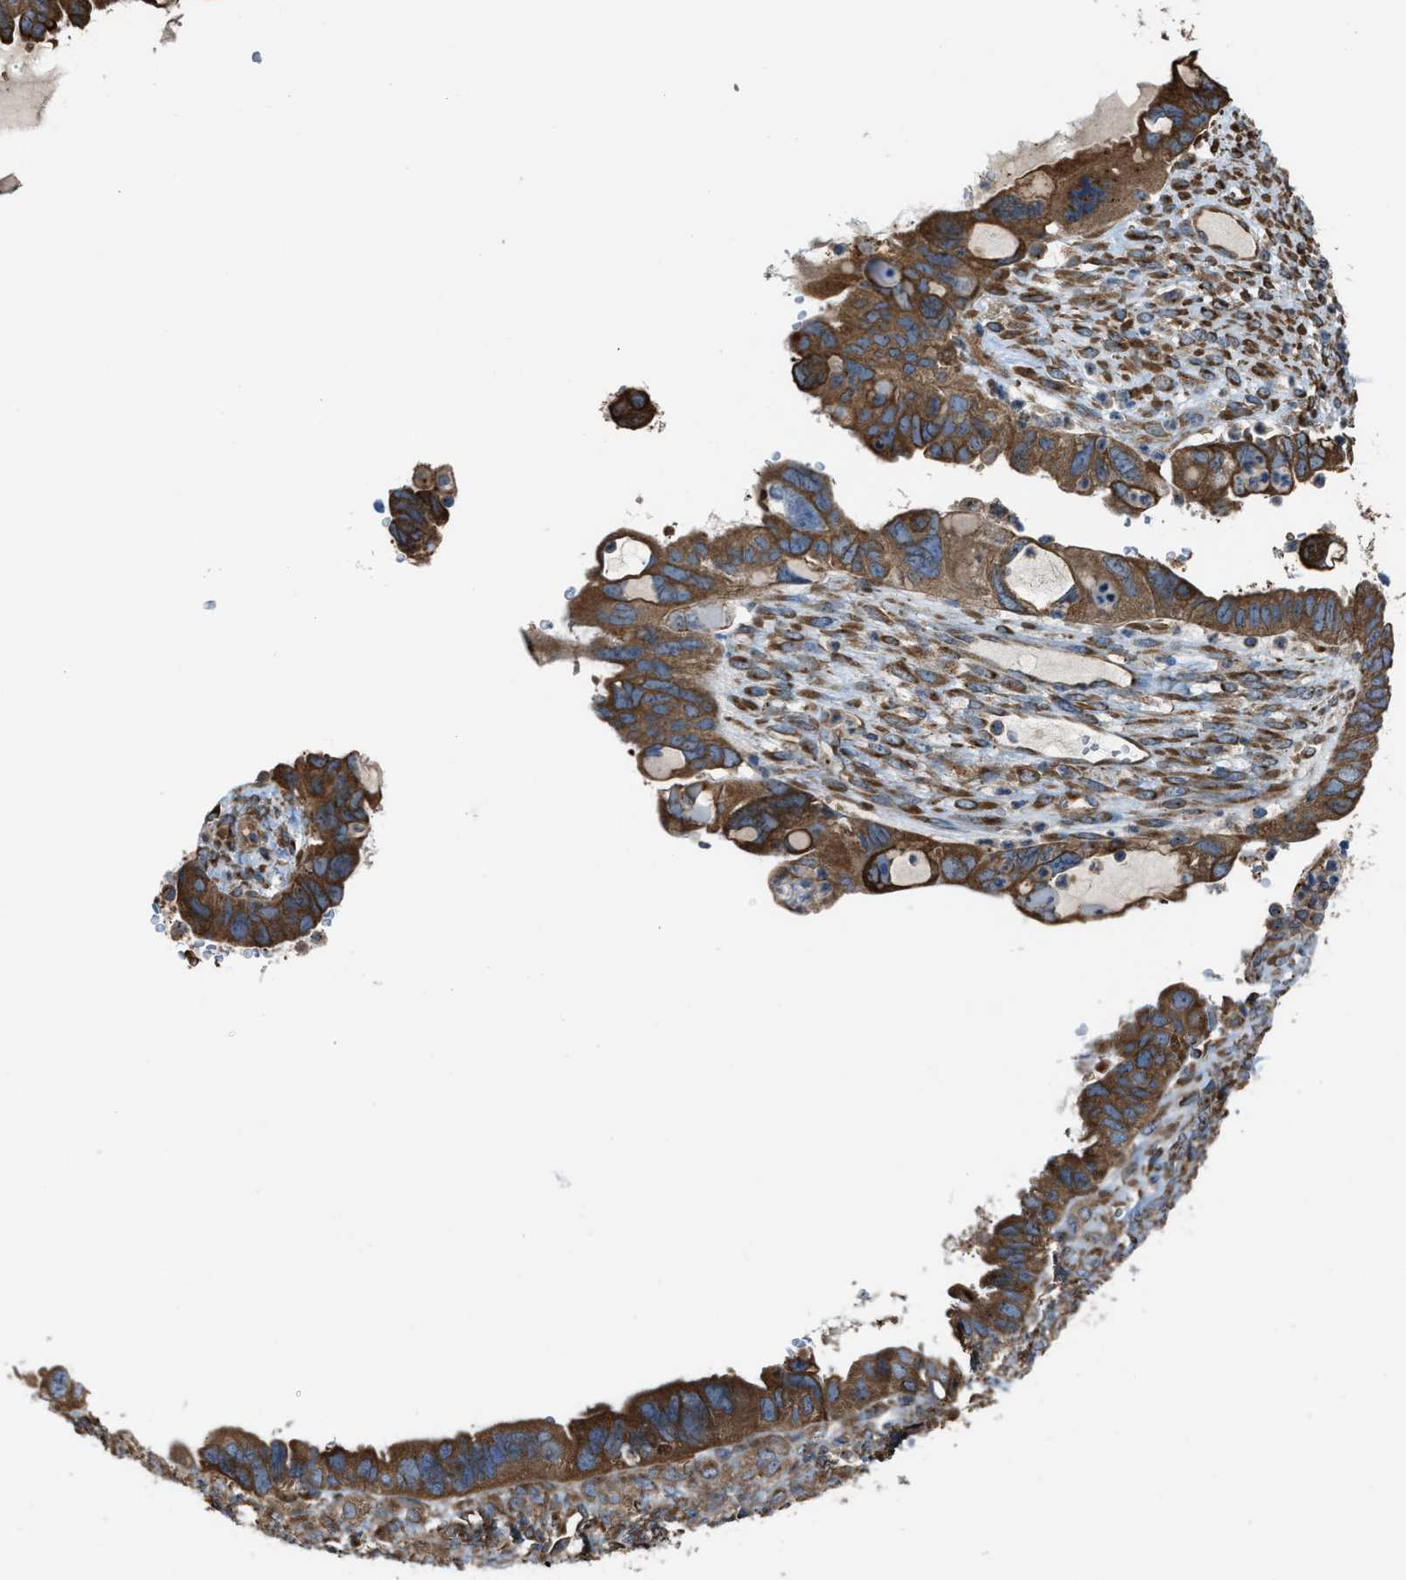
{"staining": {"intensity": "strong", "quantity": ">75%", "location": "cytoplasmic/membranous"}, "tissue": "ovarian cancer", "cell_type": "Tumor cells", "image_type": "cancer", "snomed": [{"axis": "morphology", "description": "Cystadenocarcinoma, serous, NOS"}, {"axis": "topography", "description": "Ovary"}], "caption": "Protein expression analysis of human ovarian serous cystadenocarcinoma reveals strong cytoplasmic/membranous positivity in about >75% of tumor cells.", "gene": "TRPC1", "patient": {"sex": "female", "age": 79}}